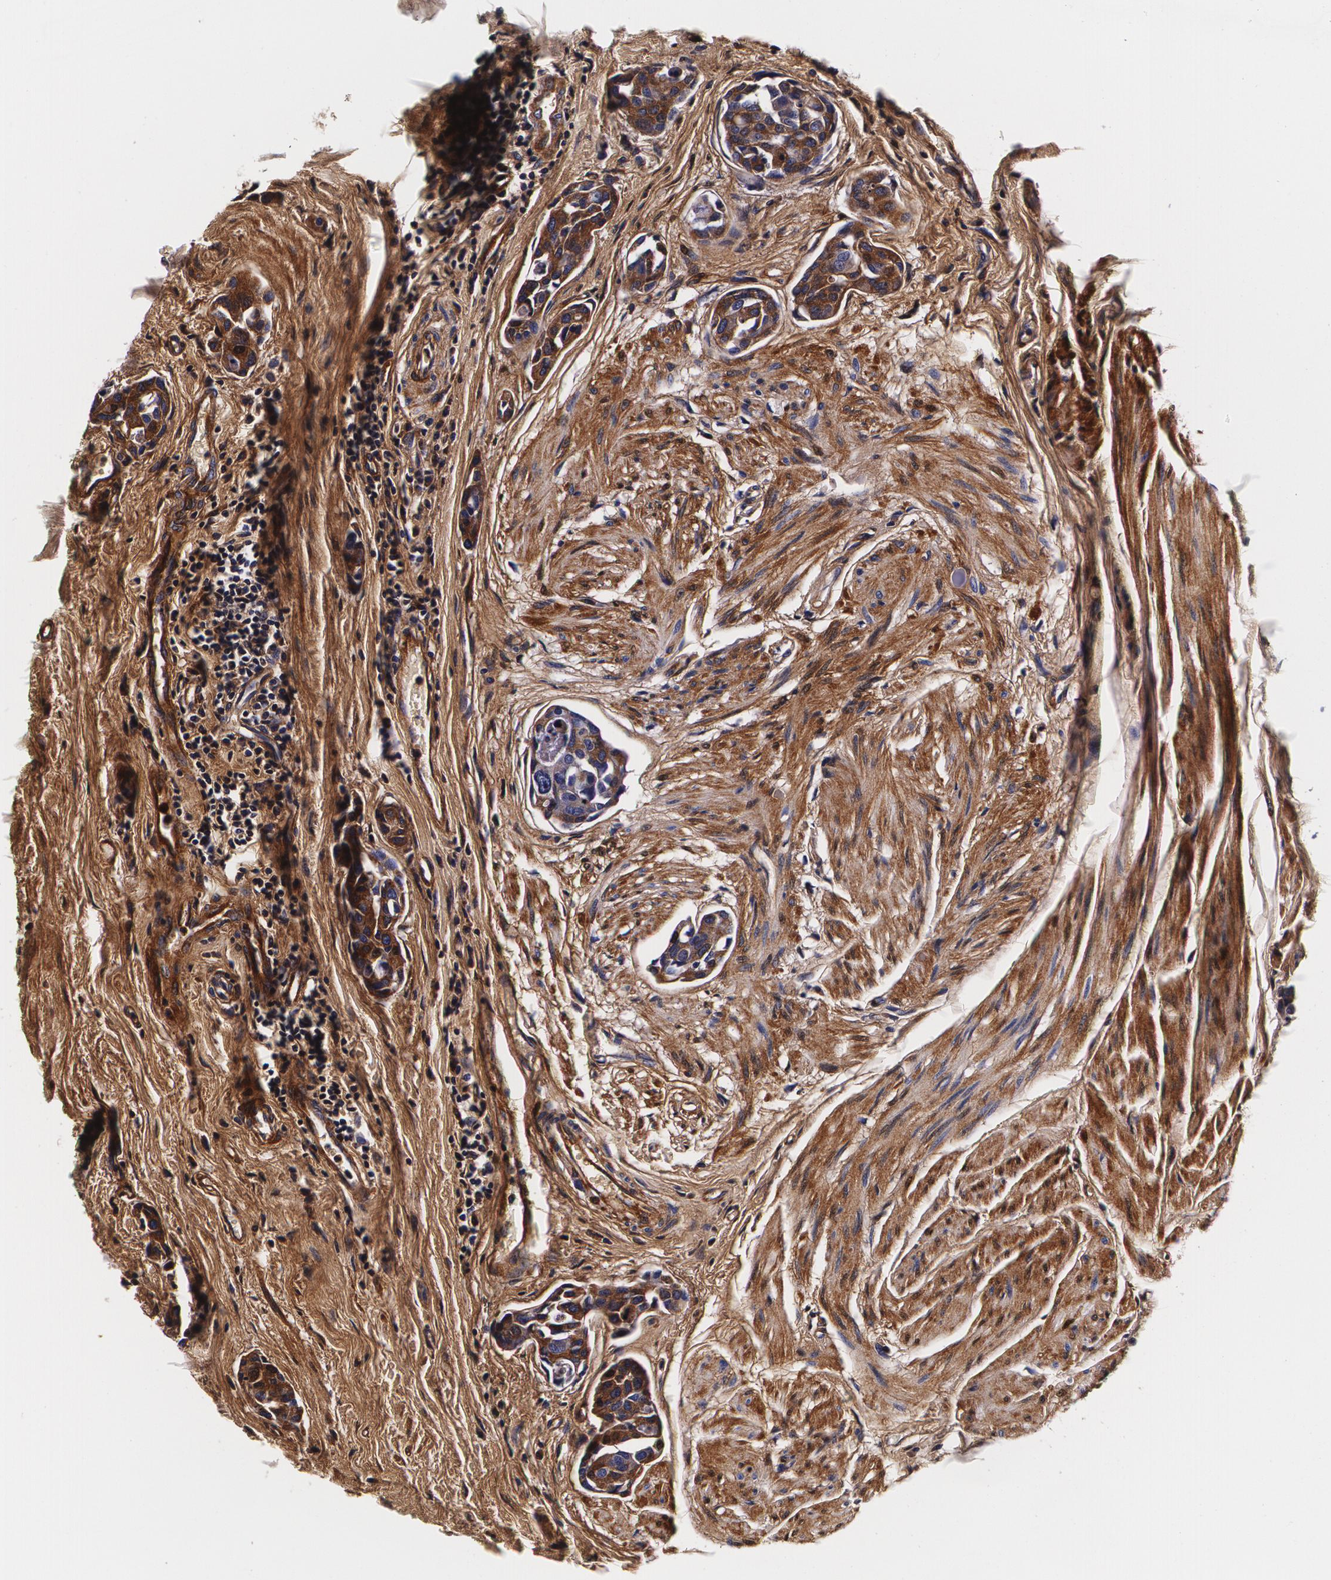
{"staining": {"intensity": "moderate", "quantity": ">75%", "location": "cytoplasmic/membranous"}, "tissue": "urothelial cancer", "cell_type": "Tumor cells", "image_type": "cancer", "snomed": [{"axis": "morphology", "description": "Urothelial carcinoma, High grade"}, {"axis": "topography", "description": "Urinary bladder"}], "caption": "Tumor cells show medium levels of moderate cytoplasmic/membranous positivity in approximately >75% of cells in human urothelial cancer.", "gene": "TTR", "patient": {"sex": "male", "age": 78}}